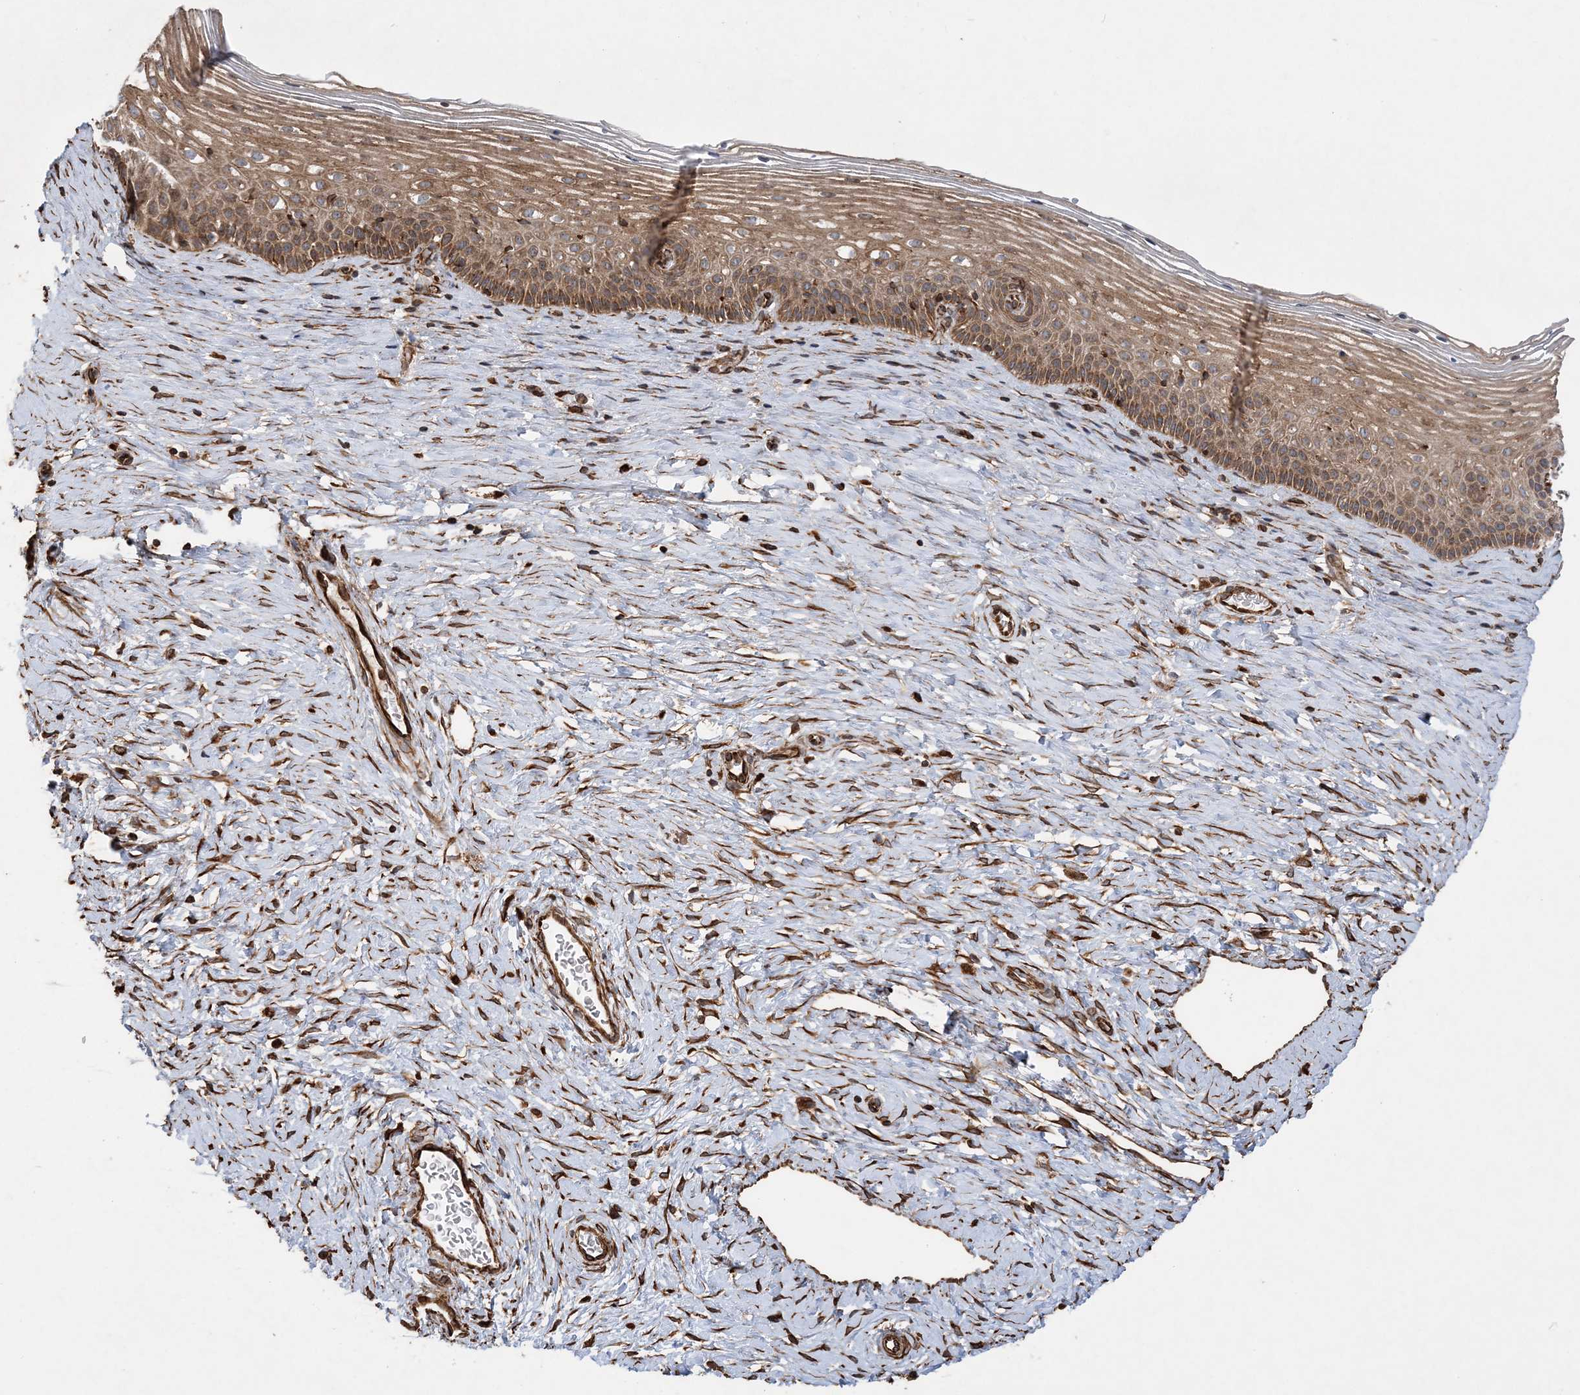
{"staining": {"intensity": "moderate", "quantity": "25%-75%", "location": "cytoplasmic/membranous"}, "tissue": "cervix", "cell_type": "Glandular cells", "image_type": "normal", "snomed": [{"axis": "morphology", "description": "Normal tissue, NOS"}, {"axis": "topography", "description": "Cervix"}], "caption": "Cervix stained with immunohistochemistry (IHC) reveals moderate cytoplasmic/membranous positivity in approximately 25%-75% of glandular cells. The staining was performed using DAB (3,3'-diaminobenzidine), with brown indicating positive protein expression. Nuclei are stained blue with hematoxylin.", "gene": "FAM114A2", "patient": {"sex": "female", "age": 33}}